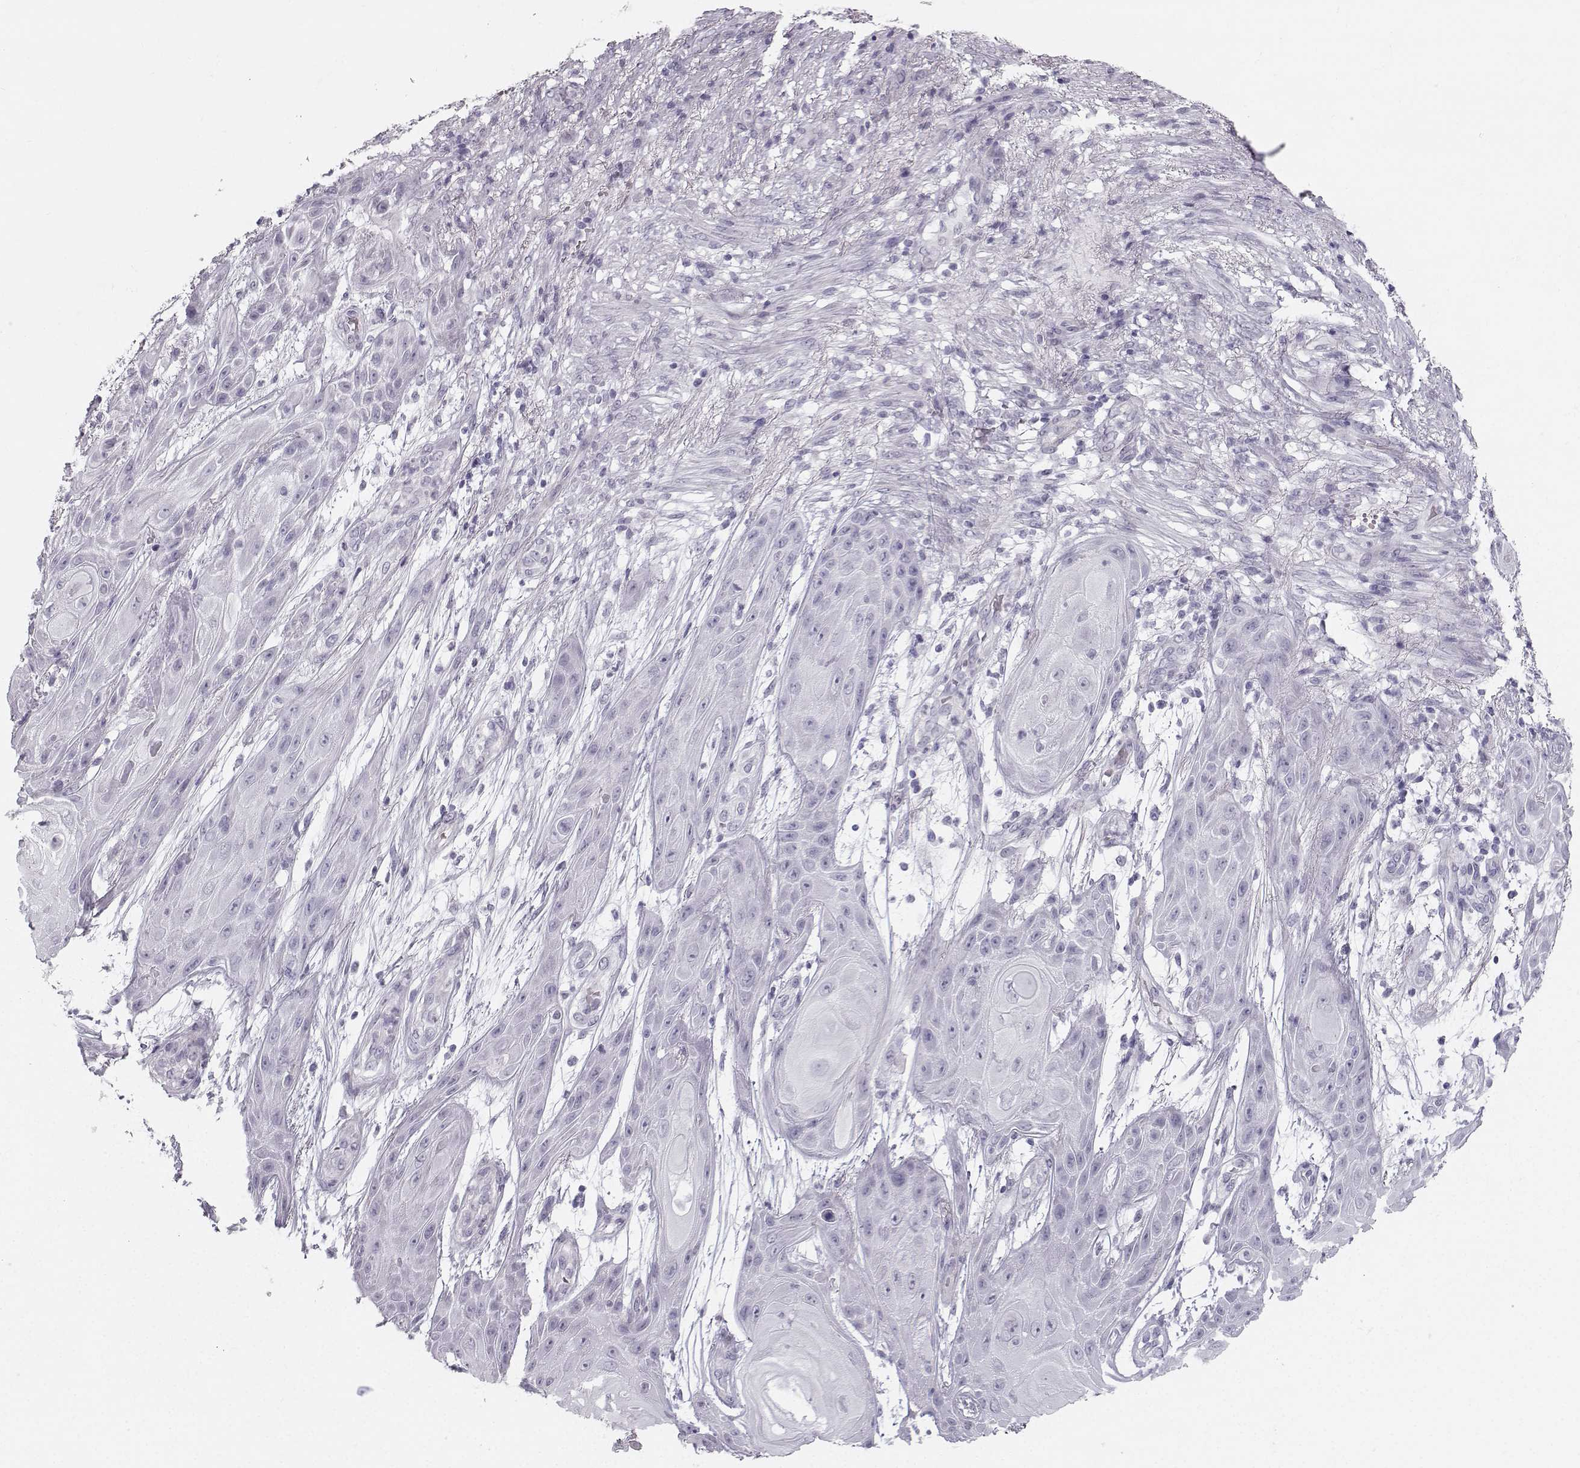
{"staining": {"intensity": "negative", "quantity": "none", "location": "none"}, "tissue": "skin cancer", "cell_type": "Tumor cells", "image_type": "cancer", "snomed": [{"axis": "morphology", "description": "Squamous cell carcinoma, NOS"}, {"axis": "topography", "description": "Skin"}], "caption": "Tumor cells are negative for protein expression in human squamous cell carcinoma (skin).", "gene": "CASR", "patient": {"sex": "male", "age": 62}}